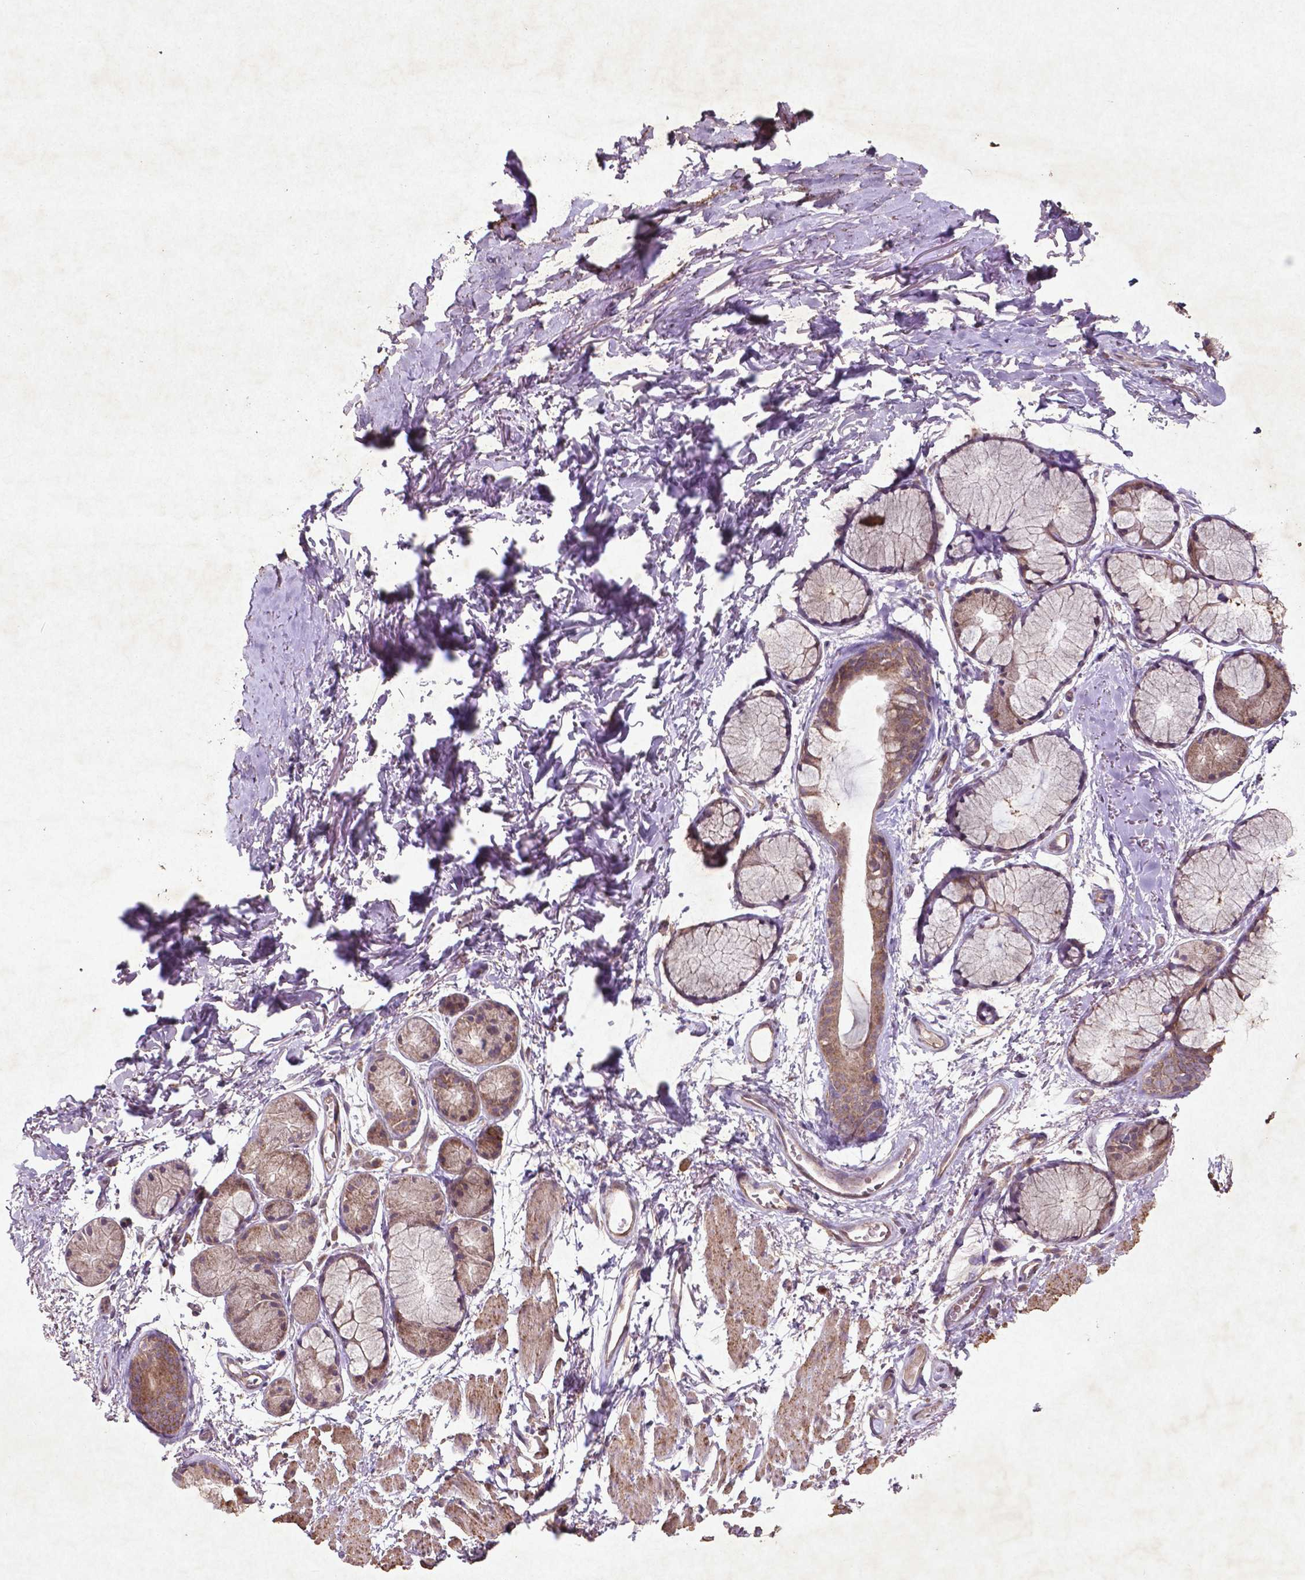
{"staining": {"intensity": "weak", "quantity": "<25%", "location": "cytoplasmic/membranous"}, "tissue": "adipose tissue", "cell_type": "Adipocytes", "image_type": "normal", "snomed": [{"axis": "morphology", "description": "Normal tissue, NOS"}, {"axis": "topography", "description": "Cartilage tissue"}, {"axis": "topography", "description": "Bronchus"}], "caption": "Human adipose tissue stained for a protein using immunohistochemistry (IHC) exhibits no positivity in adipocytes.", "gene": "MTOR", "patient": {"sex": "female", "age": 79}}